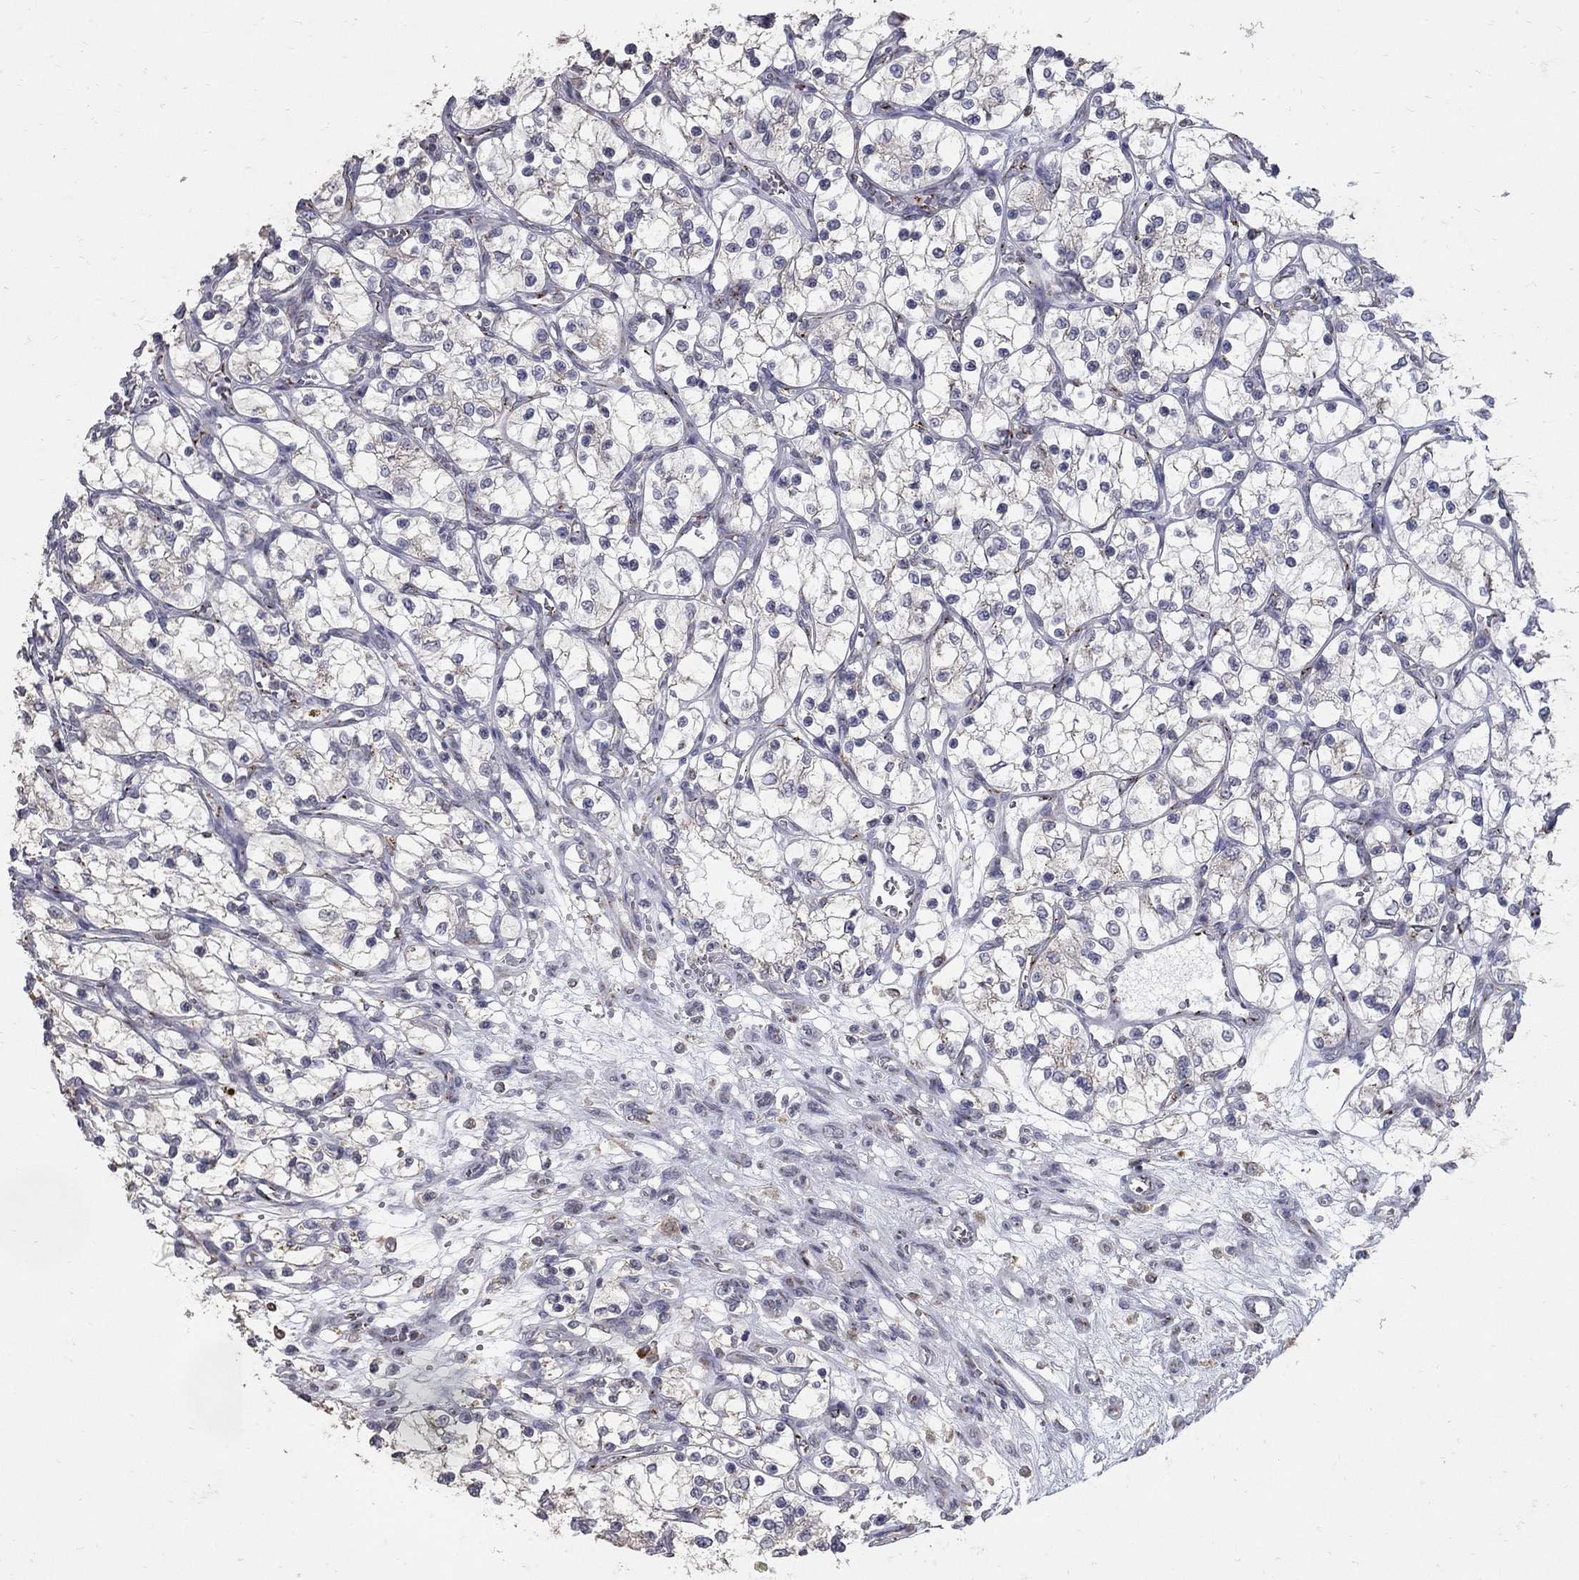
{"staining": {"intensity": "negative", "quantity": "none", "location": "none"}, "tissue": "renal cancer", "cell_type": "Tumor cells", "image_type": "cancer", "snomed": [{"axis": "morphology", "description": "Adenocarcinoma, NOS"}, {"axis": "topography", "description": "Kidney"}], "caption": "The immunohistochemistry (IHC) micrograph has no significant expression in tumor cells of renal adenocarcinoma tissue.", "gene": "KIAA0319L", "patient": {"sex": "female", "age": 69}}